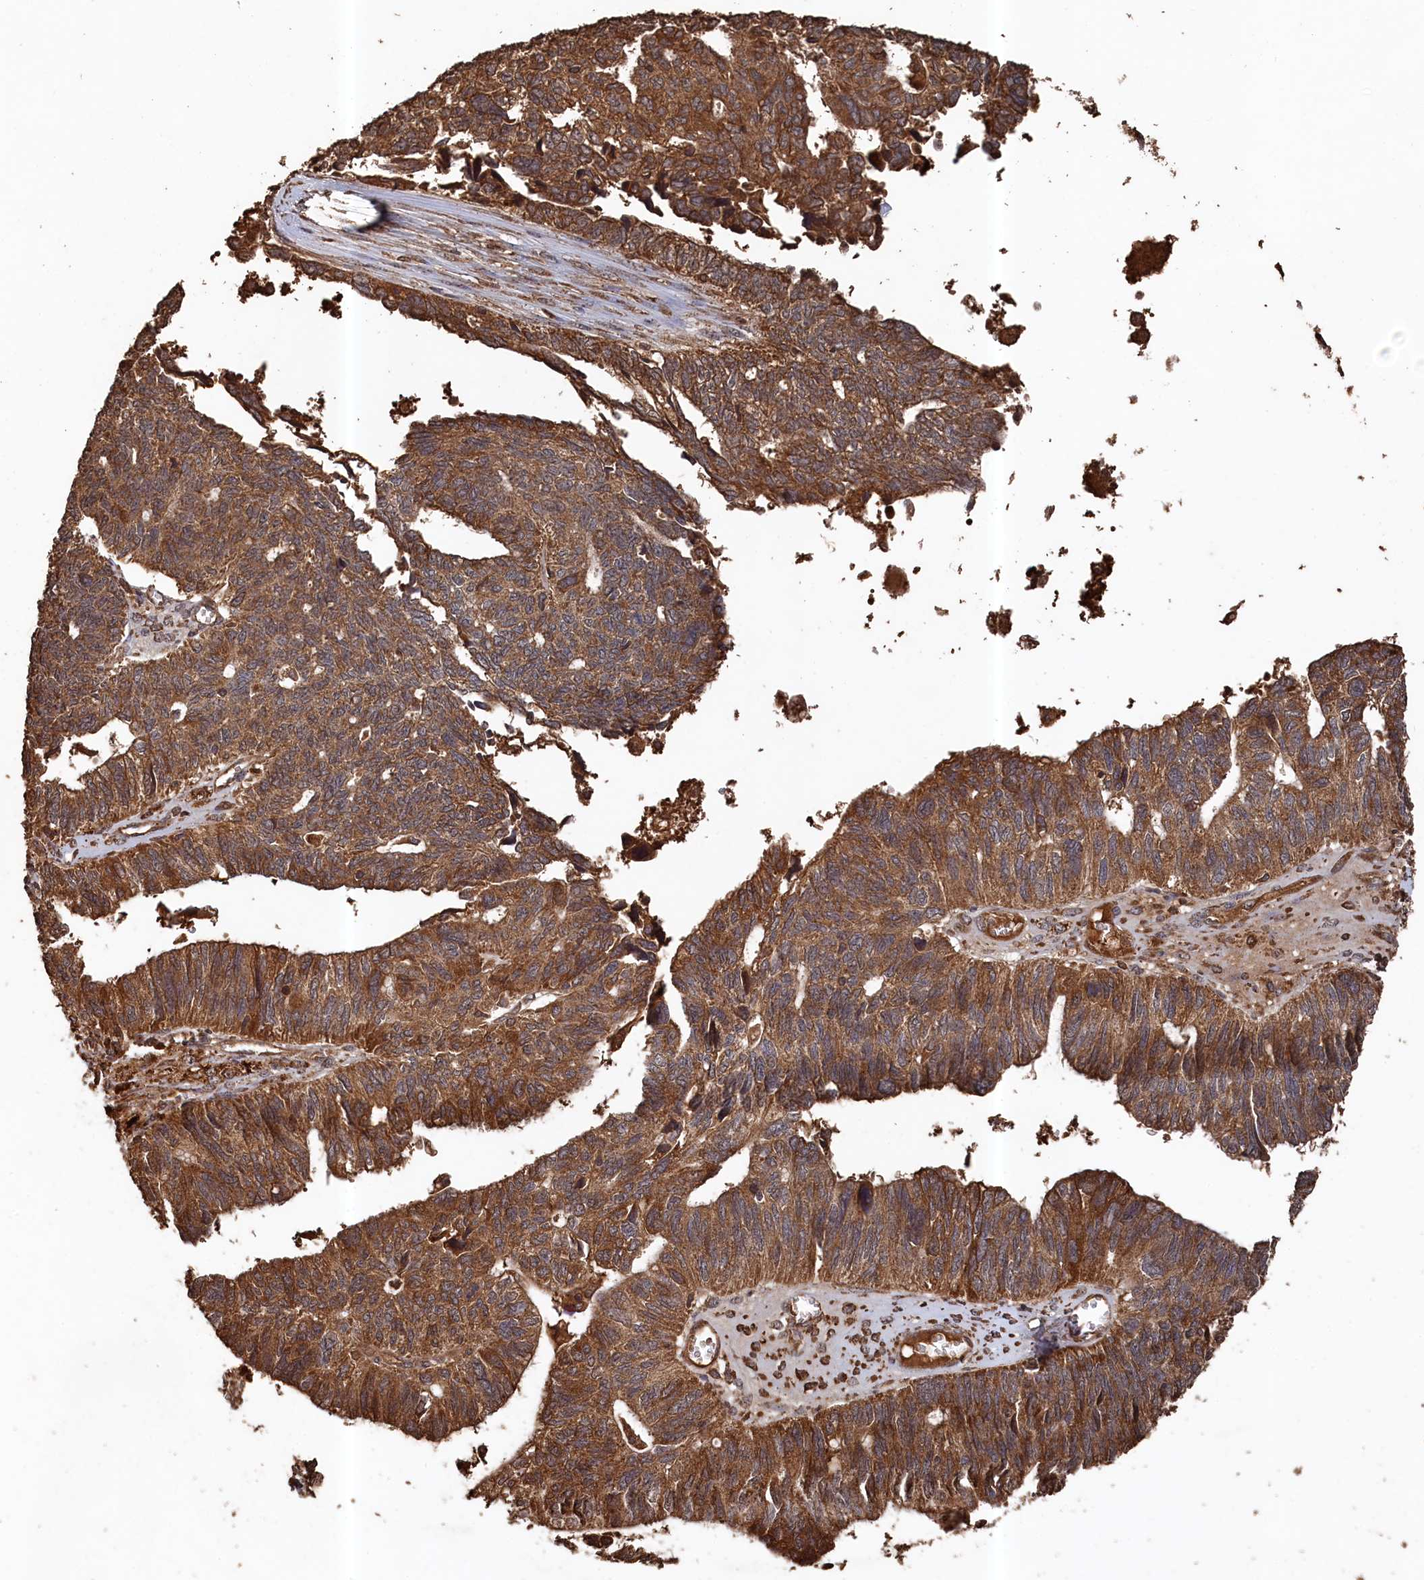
{"staining": {"intensity": "strong", "quantity": ">75%", "location": "cytoplasmic/membranous"}, "tissue": "ovarian cancer", "cell_type": "Tumor cells", "image_type": "cancer", "snomed": [{"axis": "morphology", "description": "Cystadenocarcinoma, serous, NOS"}, {"axis": "topography", "description": "Ovary"}], "caption": "Brown immunohistochemical staining in serous cystadenocarcinoma (ovarian) reveals strong cytoplasmic/membranous positivity in approximately >75% of tumor cells. (DAB (3,3'-diaminobenzidine) = brown stain, brightfield microscopy at high magnification).", "gene": "SNX33", "patient": {"sex": "female", "age": 79}}